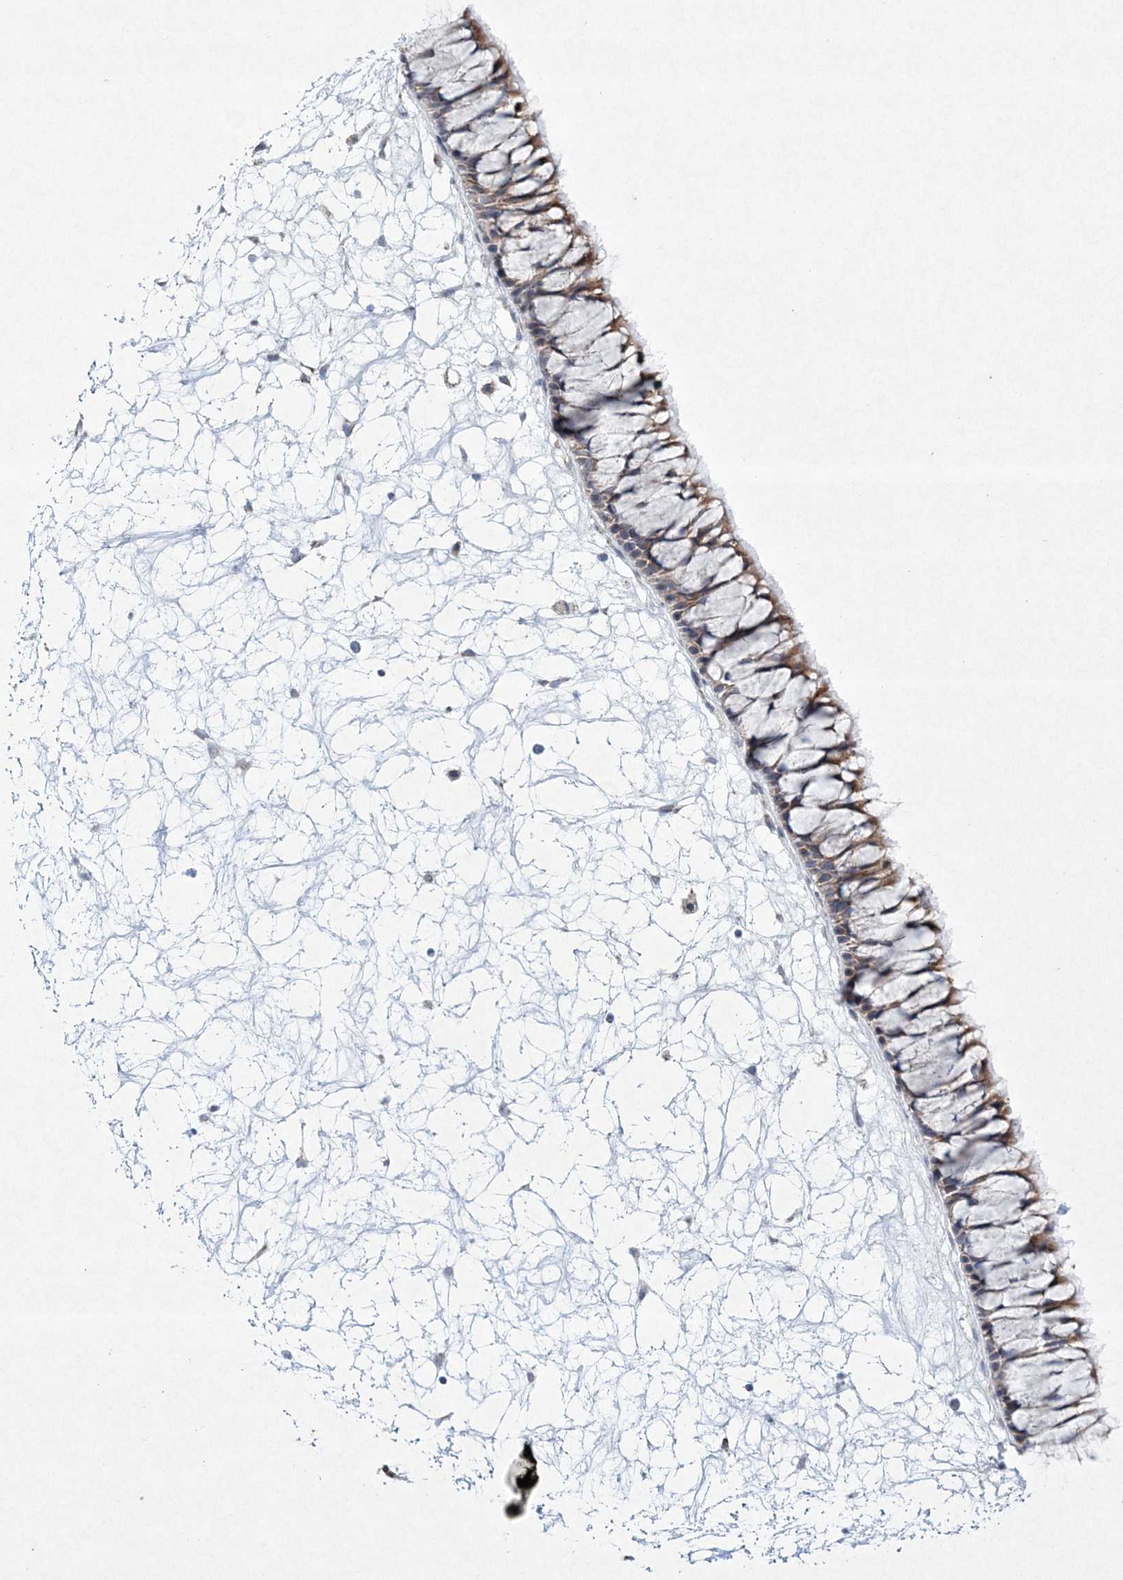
{"staining": {"intensity": "moderate", "quantity": ">75%", "location": "cytoplasmic/membranous"}, "tissue": "nasopharynx", "cell_type": "Respiratory epithelial cells", "image_type": "normal", "snomed": [{"axis": "morphology", "description": "Normal tissue, NOS"}, {"axis": "topography", "description": "Nasopharynx"}], "caption": "Nasopharynx stained with IHC reveals moderate cytoplasmic/membranous positivity in approximately >75% of respiratory epithelial cells. (brown staining indicates protein expression, while blue staining denotes nuclei).", "gene": "CES4A", "patient": {"sex": "male", "age": 64}}